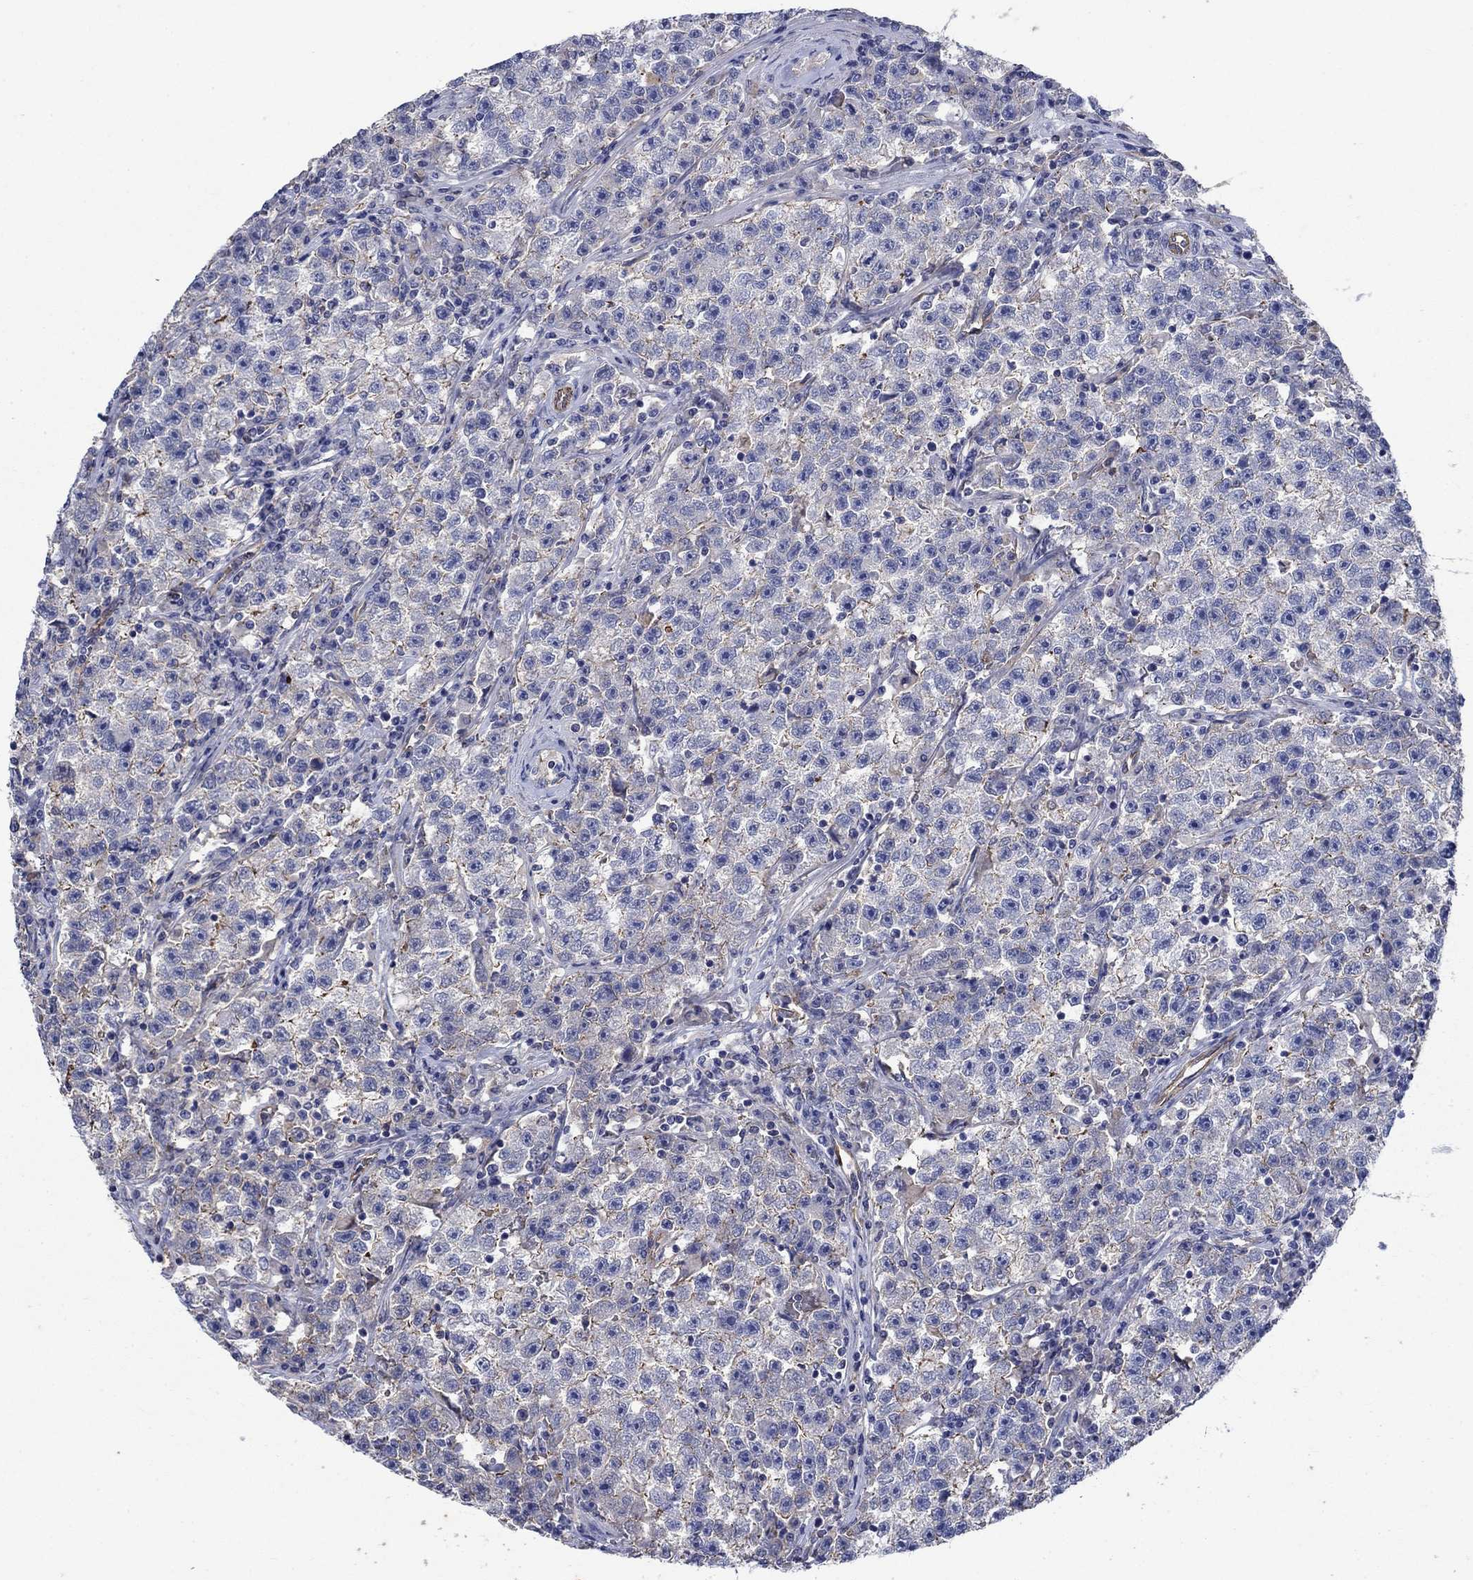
{"staining": {"intensity": "negative", "quantity": "none", "location": "none"}, "tissue": "testis cancer", "cell_type": "Tumor cells", "image_type": "cancer", "snomed": [{"axis": "morphology", "description": "Seminoma, NOS"}, {"axis": "topography", "description": "Testis"}], "caption": "Immunohistochemistry photomicrograph of testis cancer (seminoma) stained for a protein (brown), which displays no expression in tumor cells. (Immunohistochemistry (ihc), brightfield microscopy, high magnification).", "gene": "FLNC", "patient": {"sex": "male", "age": 22}}